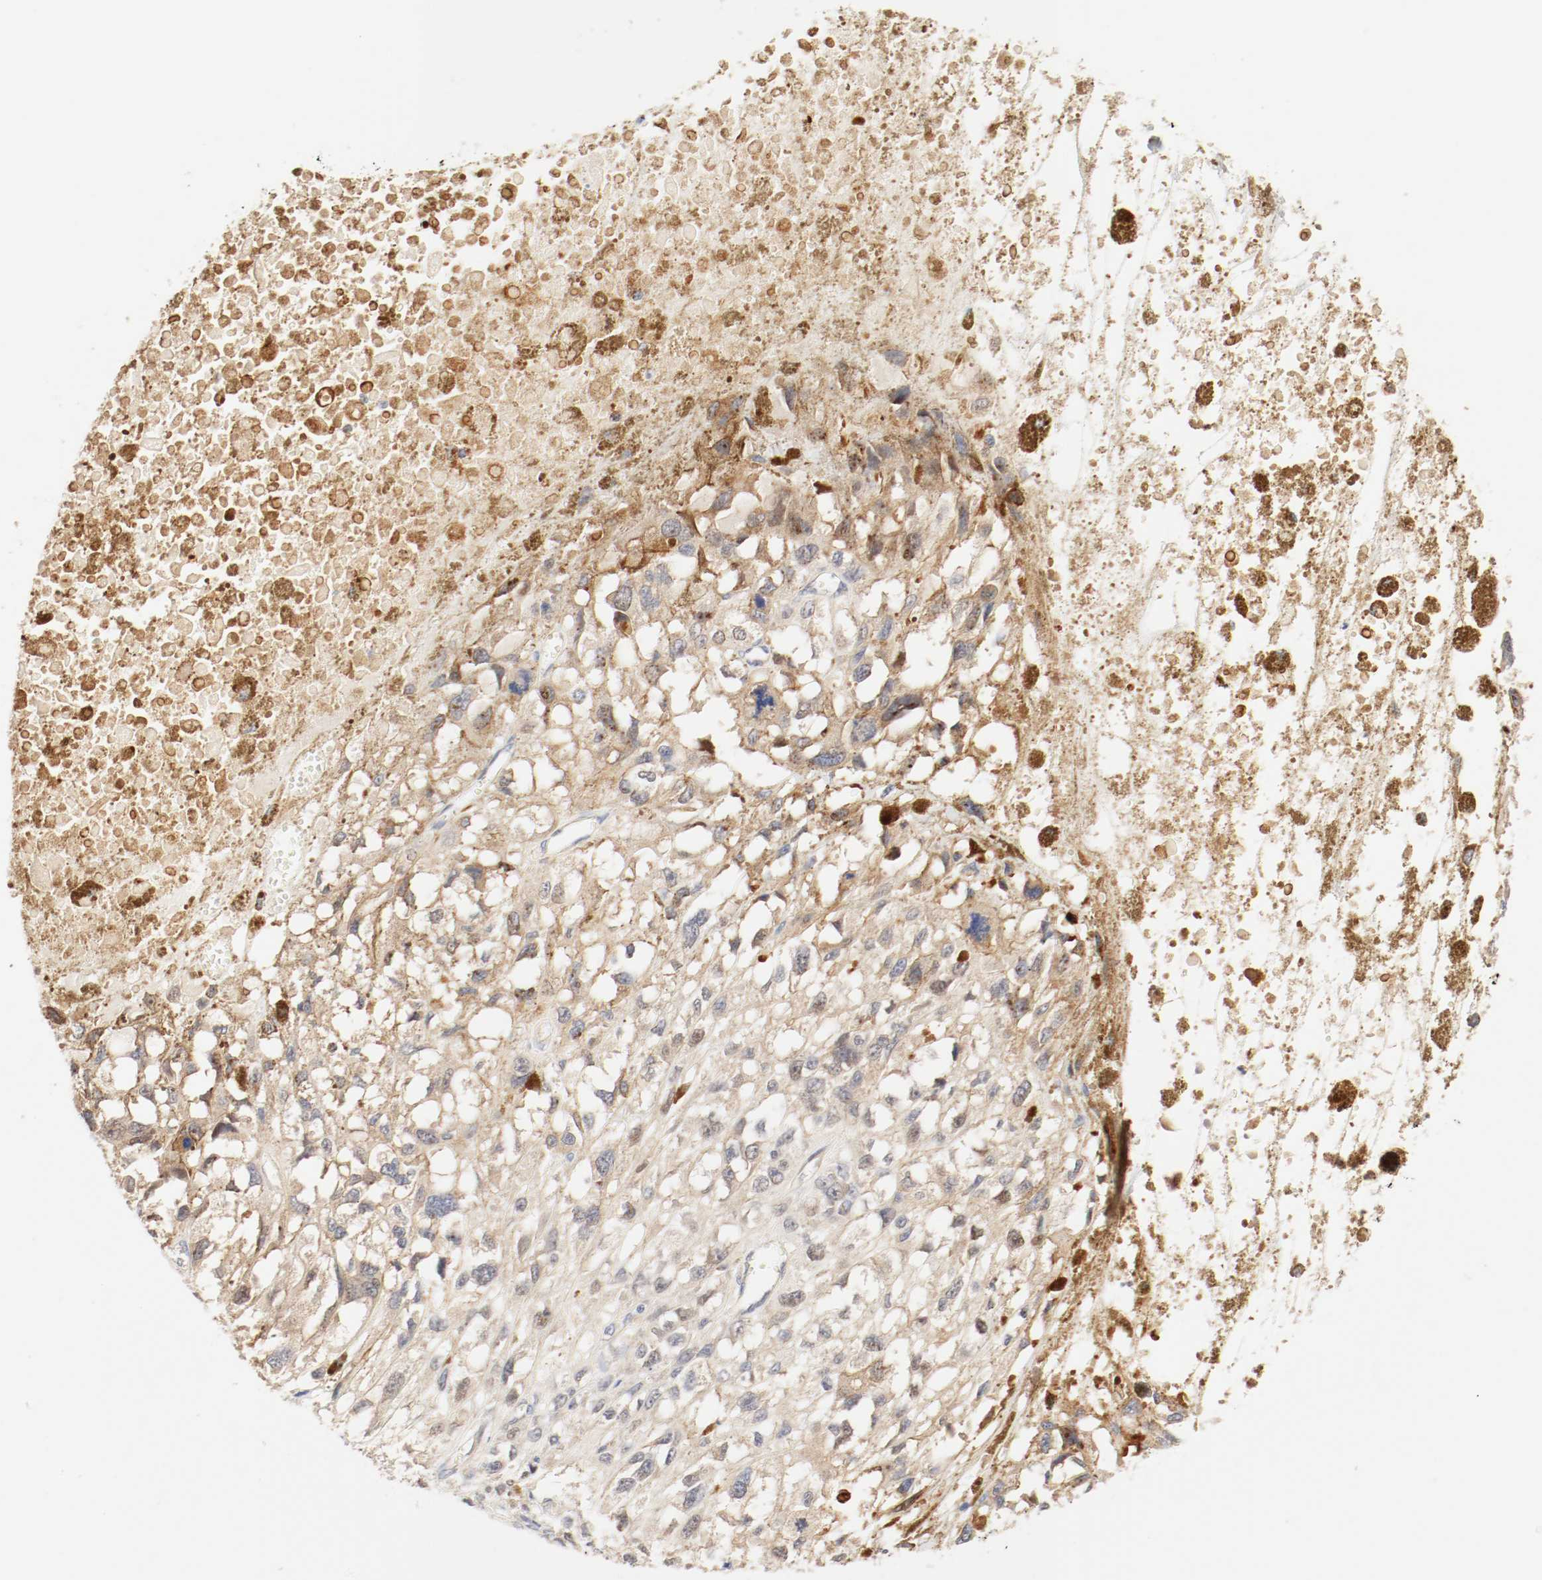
{"staining": {"intensity": "moderate", "quantity": ">75%", "location": "cytoplasmic/membranous"}, "tissue": "melanoma", "cell_type": "Tumor cells", "image_type": "cancer", "snomed": [{"axis": "morphology", "description": "Malignant melanoma, Metastatic site"}, {"axis": "topography", "description": "Lymph node"}], "caption": "A photomicrograph showing moderate cytoplasmic/membranous expression in about >75% of tumor cells in malignant melanoma (metastatic site), as visualized by brown immunohistochemical staining.", "gene": "GIT1", "patient": {"sex": "male", "age": 59}}